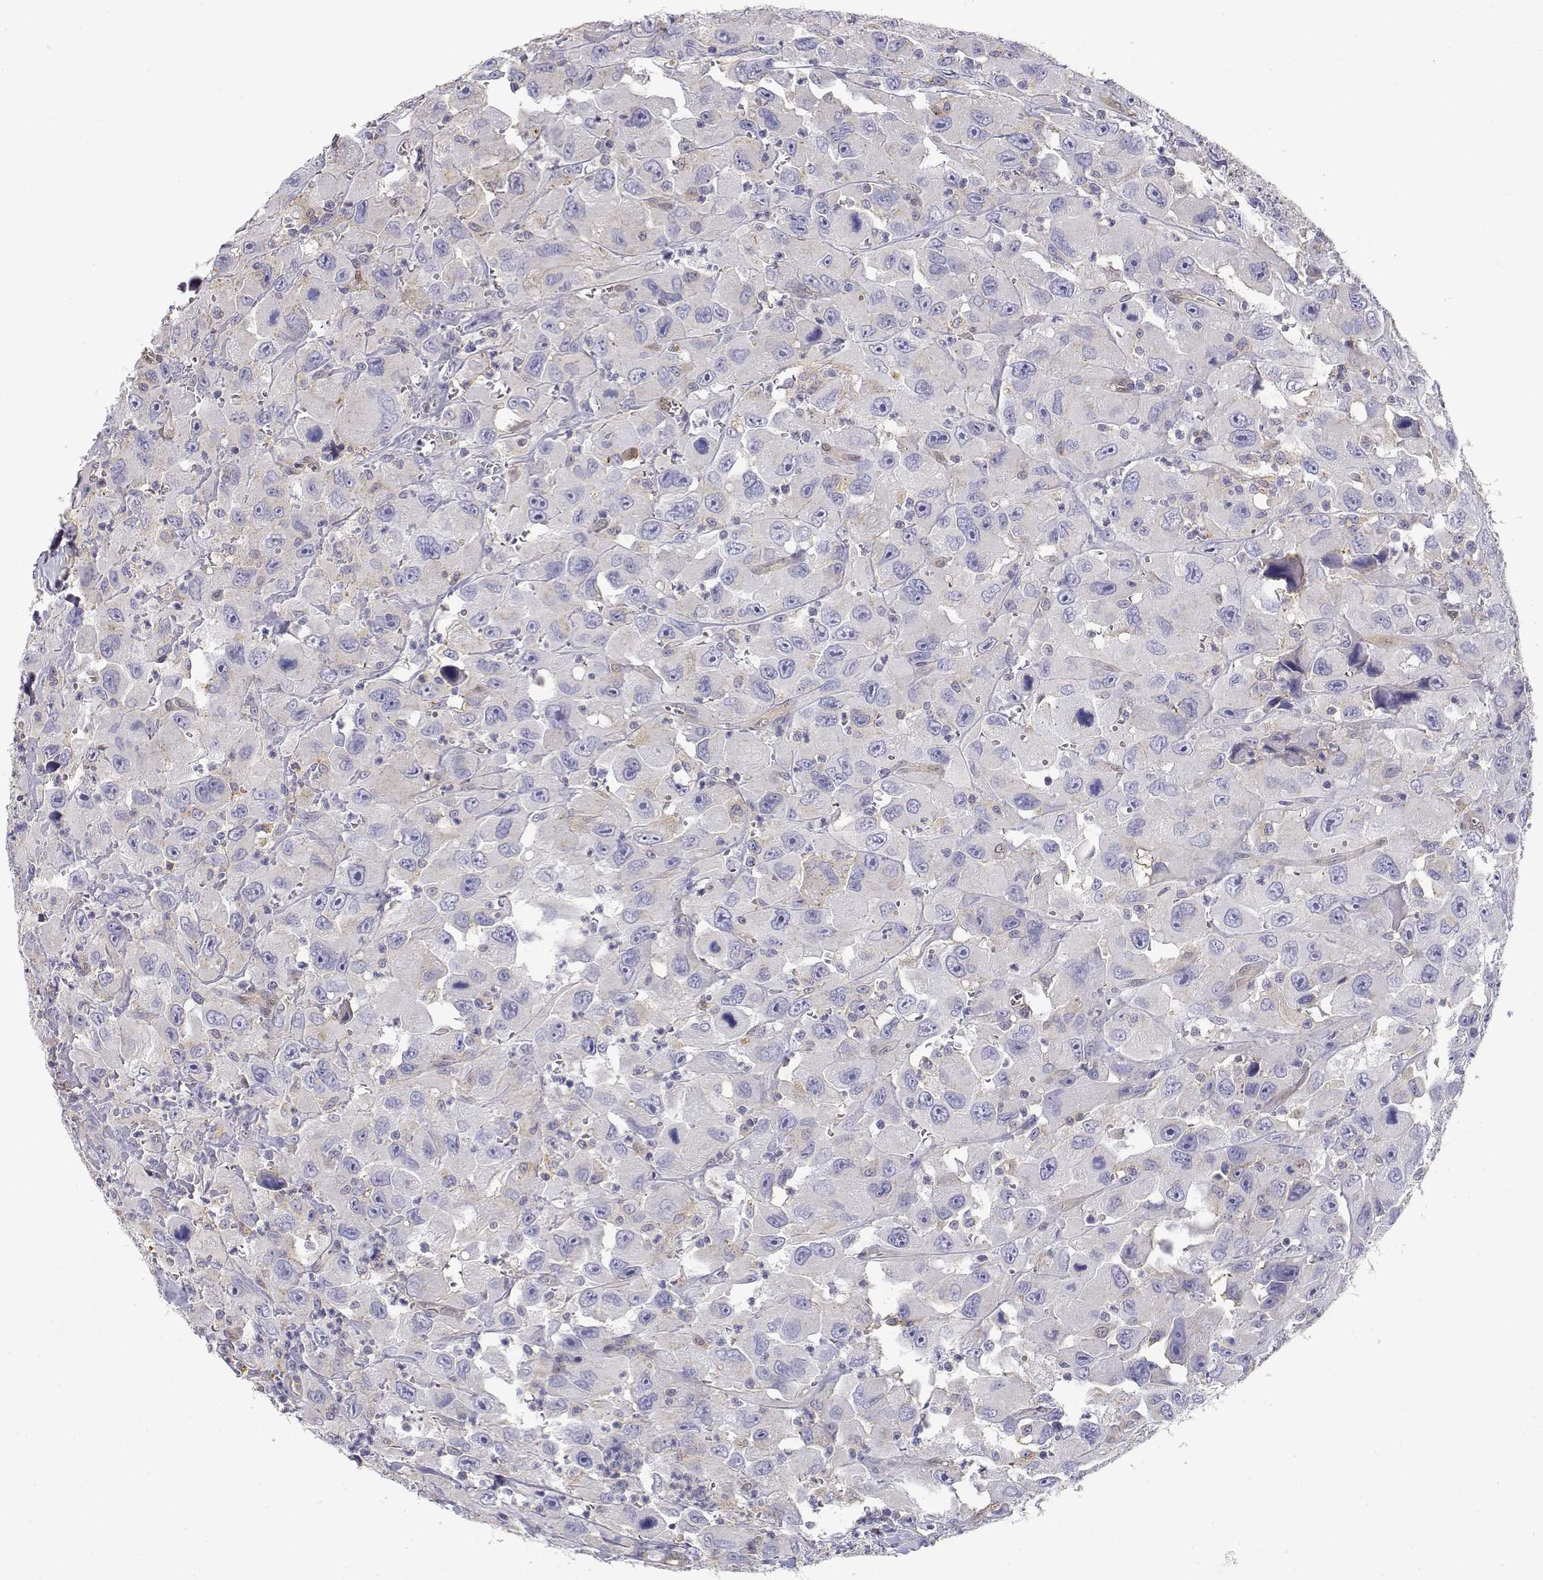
{"staining": {"intensity": "weak", "quantity": "25%-75%", "location": "cytoplasmic/membranous"}, "tissue": "head and neck cancer", "cell_type": "Tumor cells", "image_type": "cancer", "snomed": [{"axis": "morphology", "description": "Squamous cell carcinoma, NOS"}, {"axis": "morphology", "description": "Squamous cell carcinoma, metastatic, NOS"}, {"axis": "topography", "description": "Oral tissue"}, {"axis": "topography", "description": "Head-Neck"}], "caption": "A high-resolution micrograph shows IHC staining of squamous cell carcinoma (head and neck), which displays weak cytoplasmic/membranous positivity in approximately 25%-75% of tumor cells. The staining was performed using DAB (3,3'-diaminobenzidine) to visualize the protein expression in brown, while the nuclei were stained in blue with hematoxylin (Magnification: 20x).", "gene": "ADA", "patient": {"sex": "female", "age": 85}}